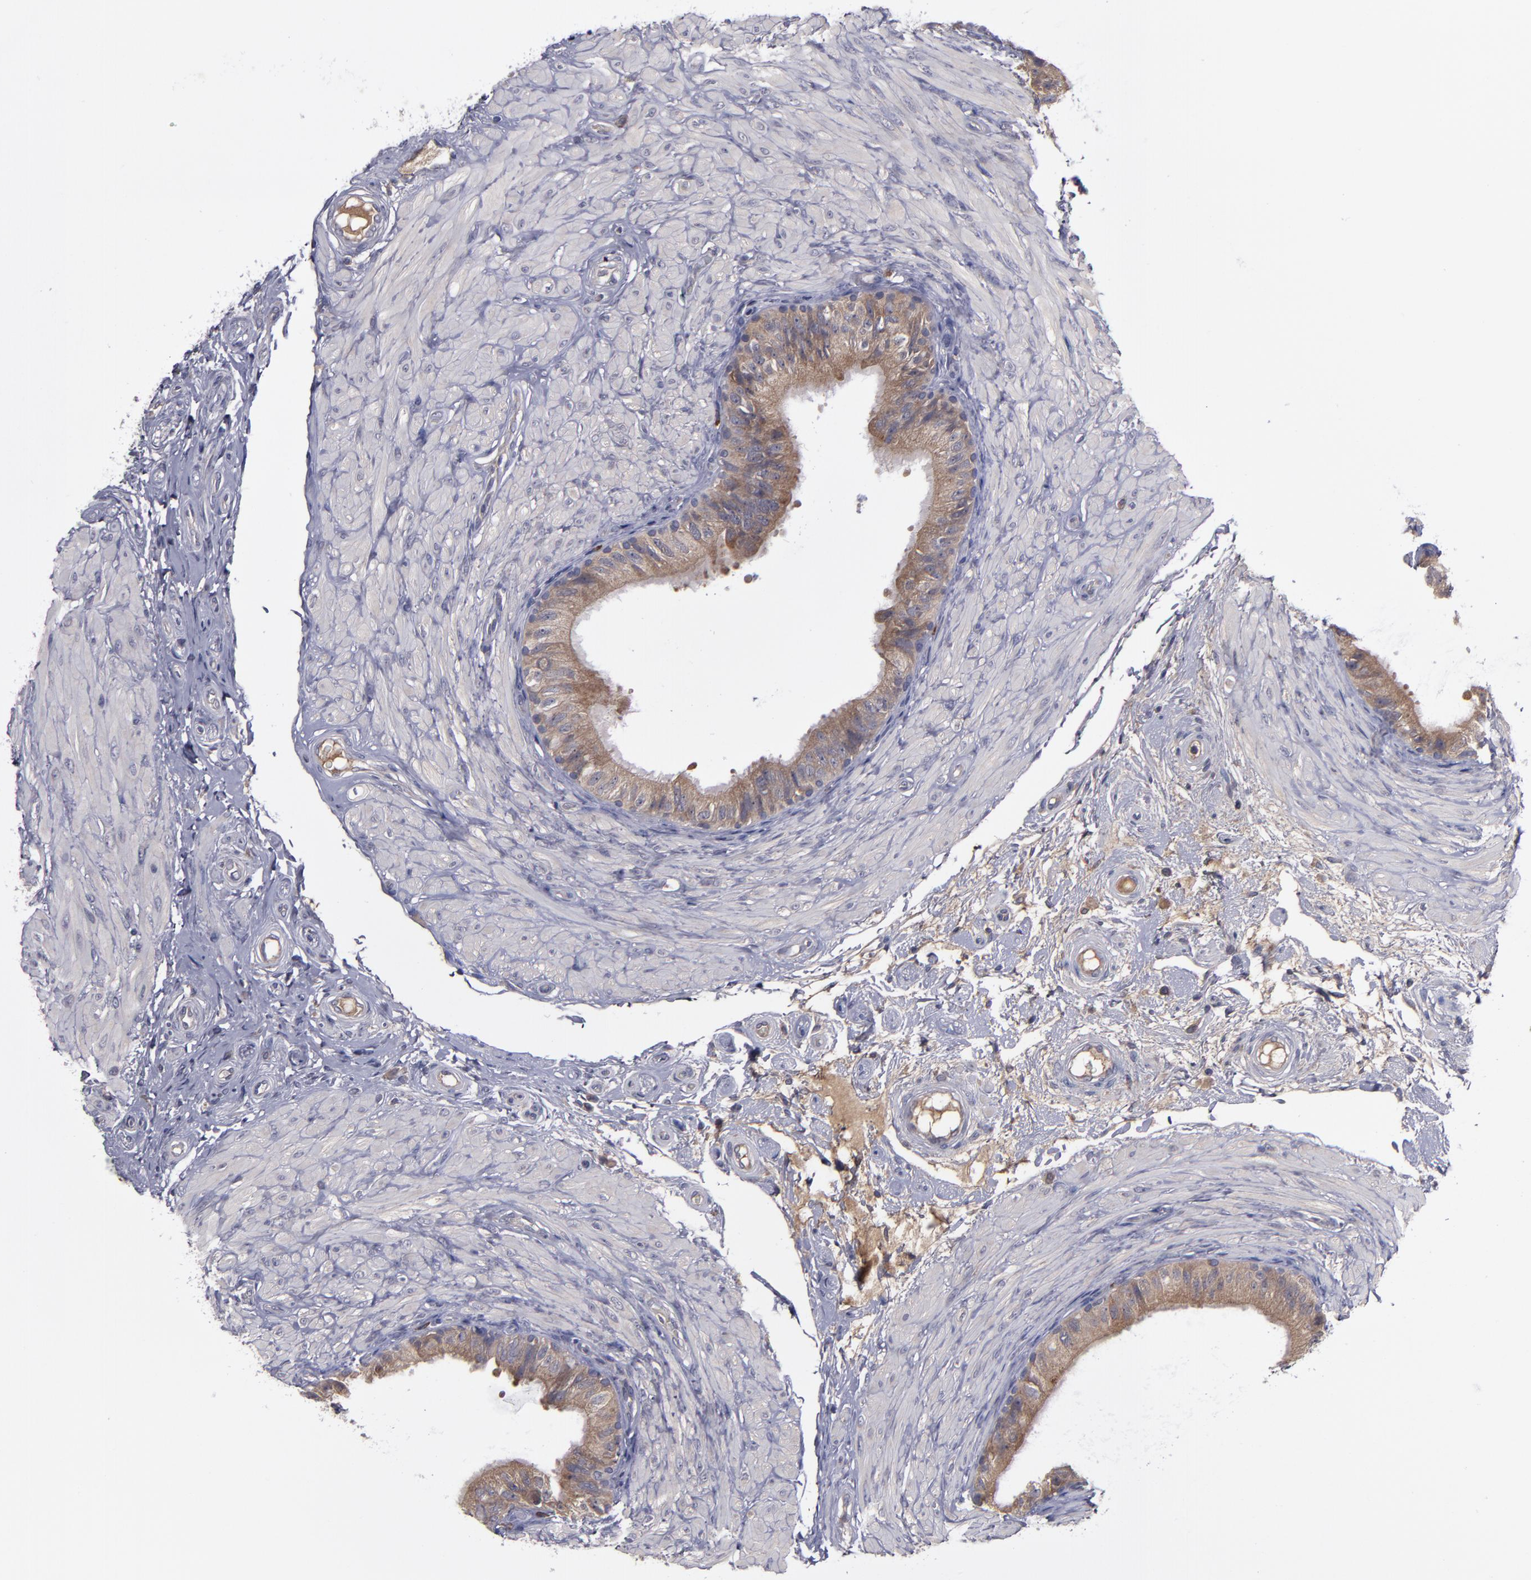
{"staining": {"intensity": "moderate", "quantity": ">75%", "location": "cytoplasmic/membranous"}, "tissue": "epididymis", "cell_type": "Glandular cells", "image_type": "normal", "snomed": [{"axis": "morphology", "description": "Normal tissue, NOS"}, {"axis": "topography", "description": "Epididymis"}], "caption": "DAB immunohistochemical staining of benign epididymis shows moderate cytoplasmic/membranous protein expression in about >75% of glandular cells.", "gene": "MMP11", "patient": {"sex": "male", "age": 68}}